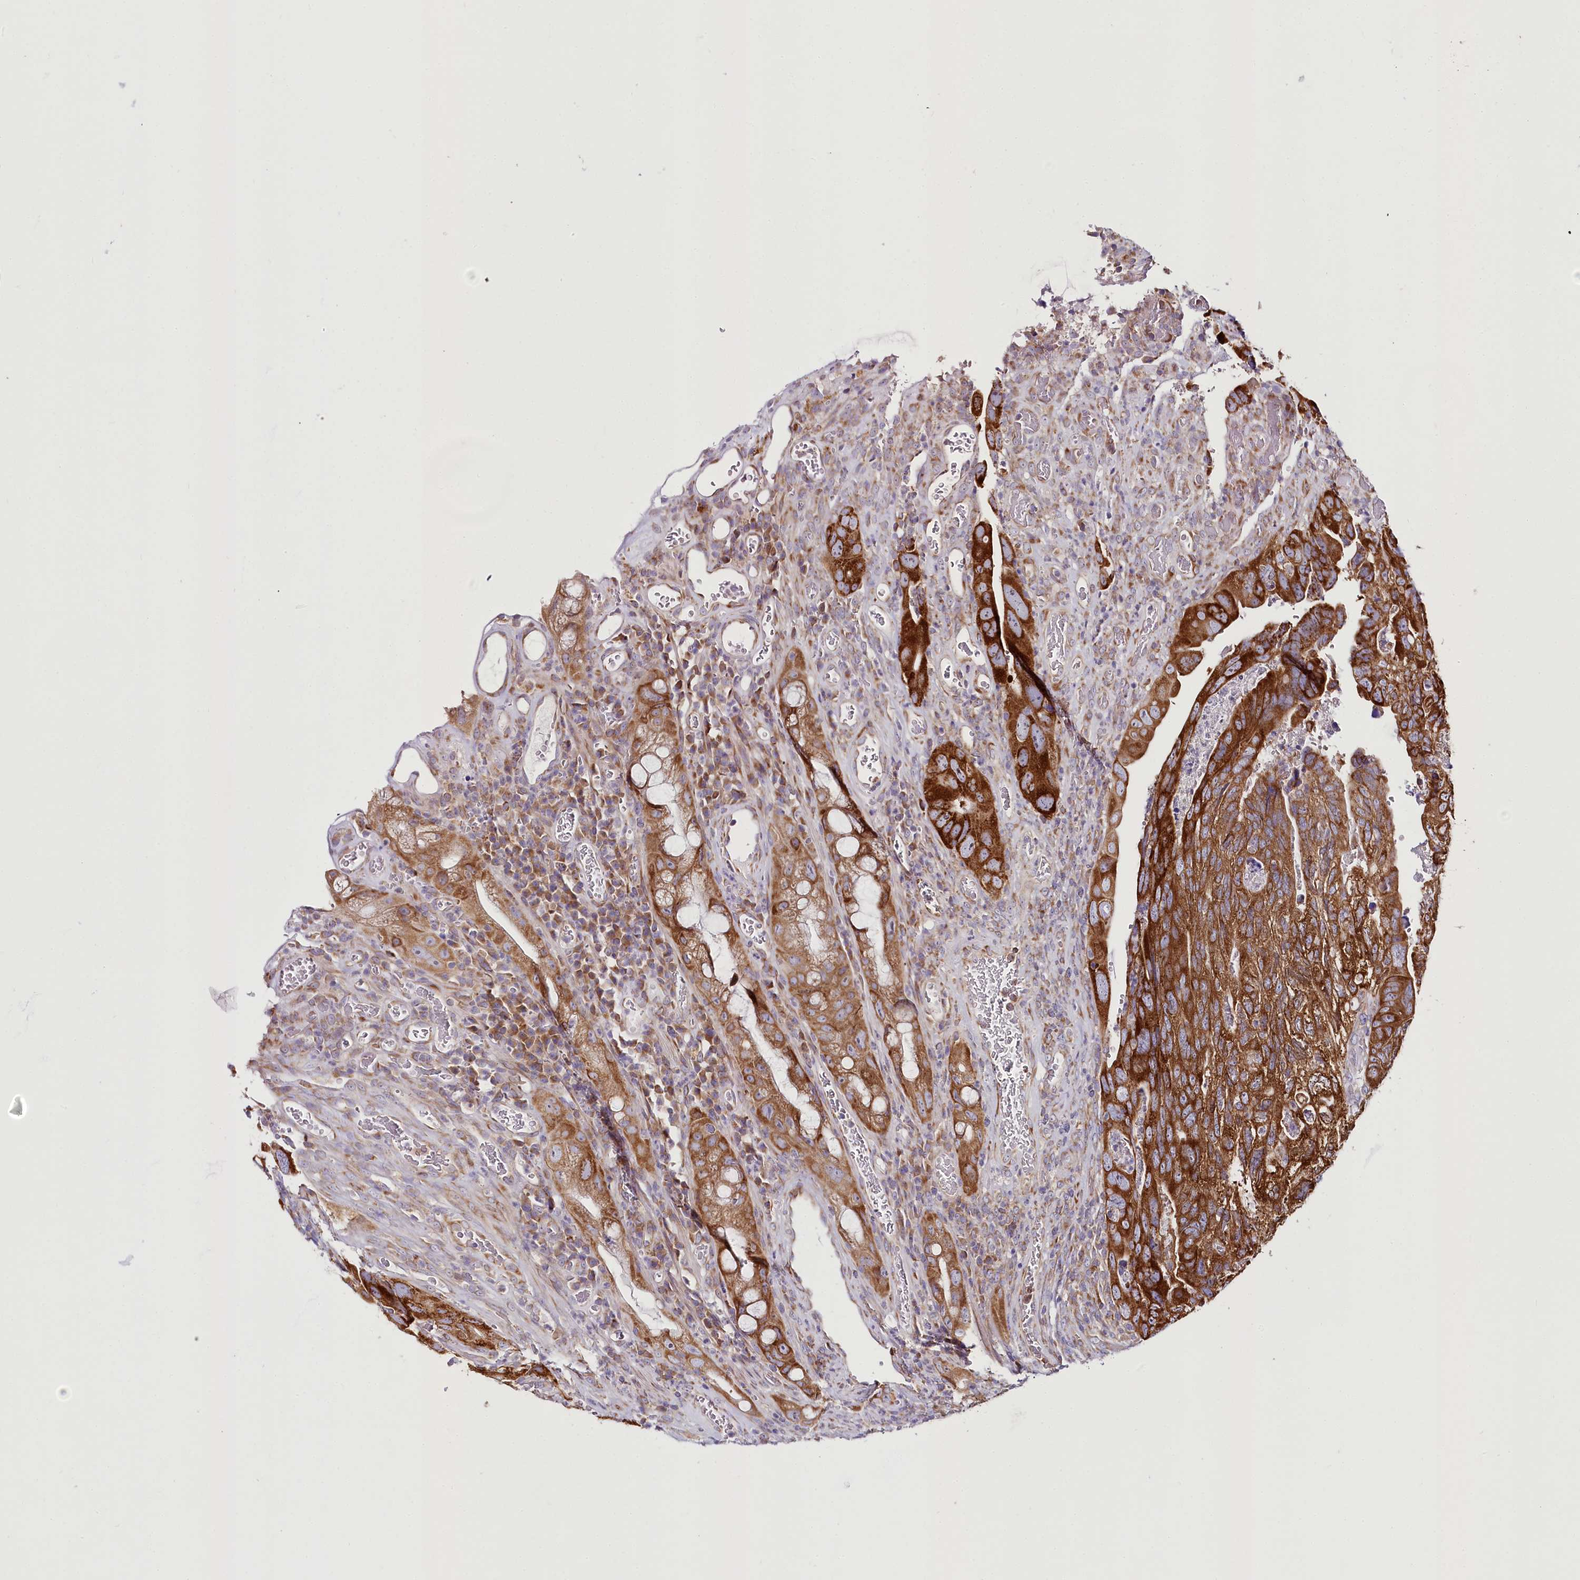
{"staining": {"intensity": "strong", "quantity": ">75%", "location": "cytoplasmic/membranous"}, "tissue": "colorectal cancer", "cell_type": "Tumor cells", "image_type": "cancer", "snomed": [{"axis": "morphology", "description": "Adenocarcinoma, NOS"}, {"axis": "topography", "description": "Rectum"}], "caption": "This micrograph displays adenocarcinoma (colorectal) stained with immunohistochemistry to label a protein in brown. The cytoplasmic/membranous of tumor cells show strong positivity for the protein. Nuclei are counter-stained blue.", "gene": "THUMPD3", "patient": {"sex": "male", "age": 63}}